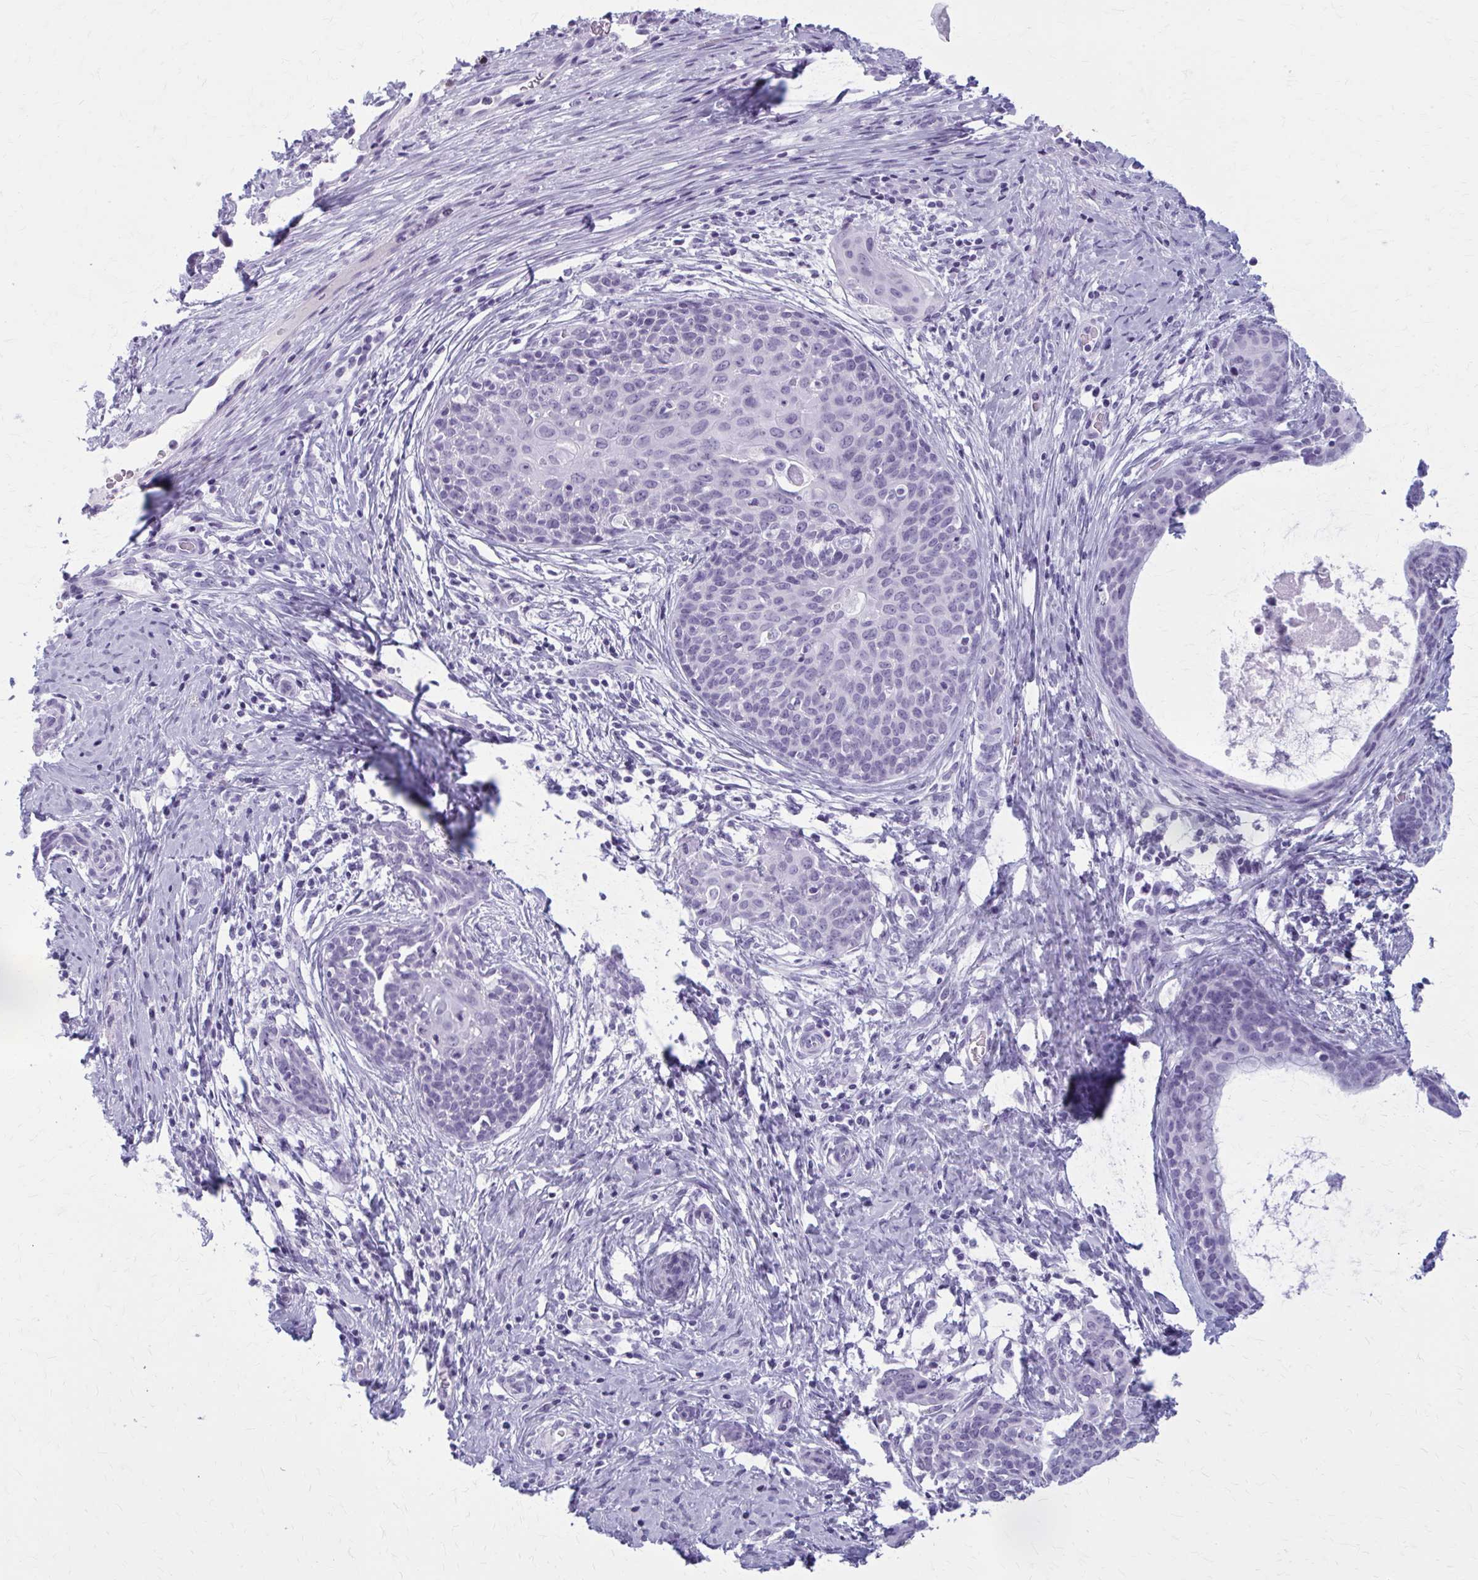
{"staining": {"intensity": "negative", "quantity": "none", "location": "none"}, "tissue": "cervical cancer", "cell_type": "Tumor cells", "image_type": "cancer", "snomed": [{"axis": "morphology", "description": "Squamous cell carcinoma, NOS"}, {"axis": "morphology", "description": "Adenocarcinoma, NOS"}, {"axis": "topography", "description": "Cervix"}], "caption": "The micrograph displays no significant expression in tumor cells of cervical cancer.", "gene": "ZDHHC7", "patient": {"sex": "female", "age": 52}}